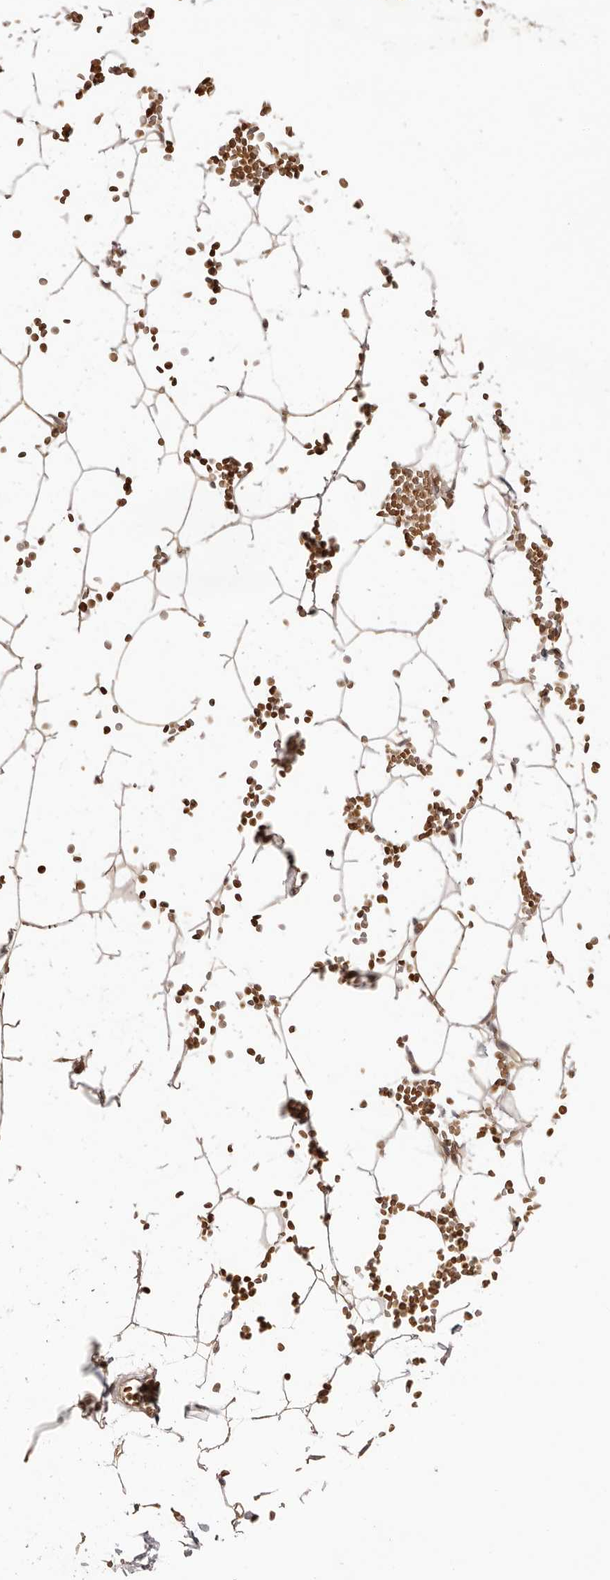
{"staining": {"intensity": "moderate", "quantity": ">75%", "location": "cytoplasmic/membranous"}, "tissue": "adipose tissue", "cell_type": "Adipocytes", "image_type": "normal", "snomed": [{"axis": "morphology", "description": "Normal tissue, NOS"}, {"axis": "topography", "description": "Breast"}], "caption": "Moderate cytoplasmic/membranous expression is present in approximately >75% of adipocytes in normal adipose tissue. (IHC, brightfield microscopy, high magnification).", "gene": "UBR2", "patient": {"sex": "female", "age": 23}}